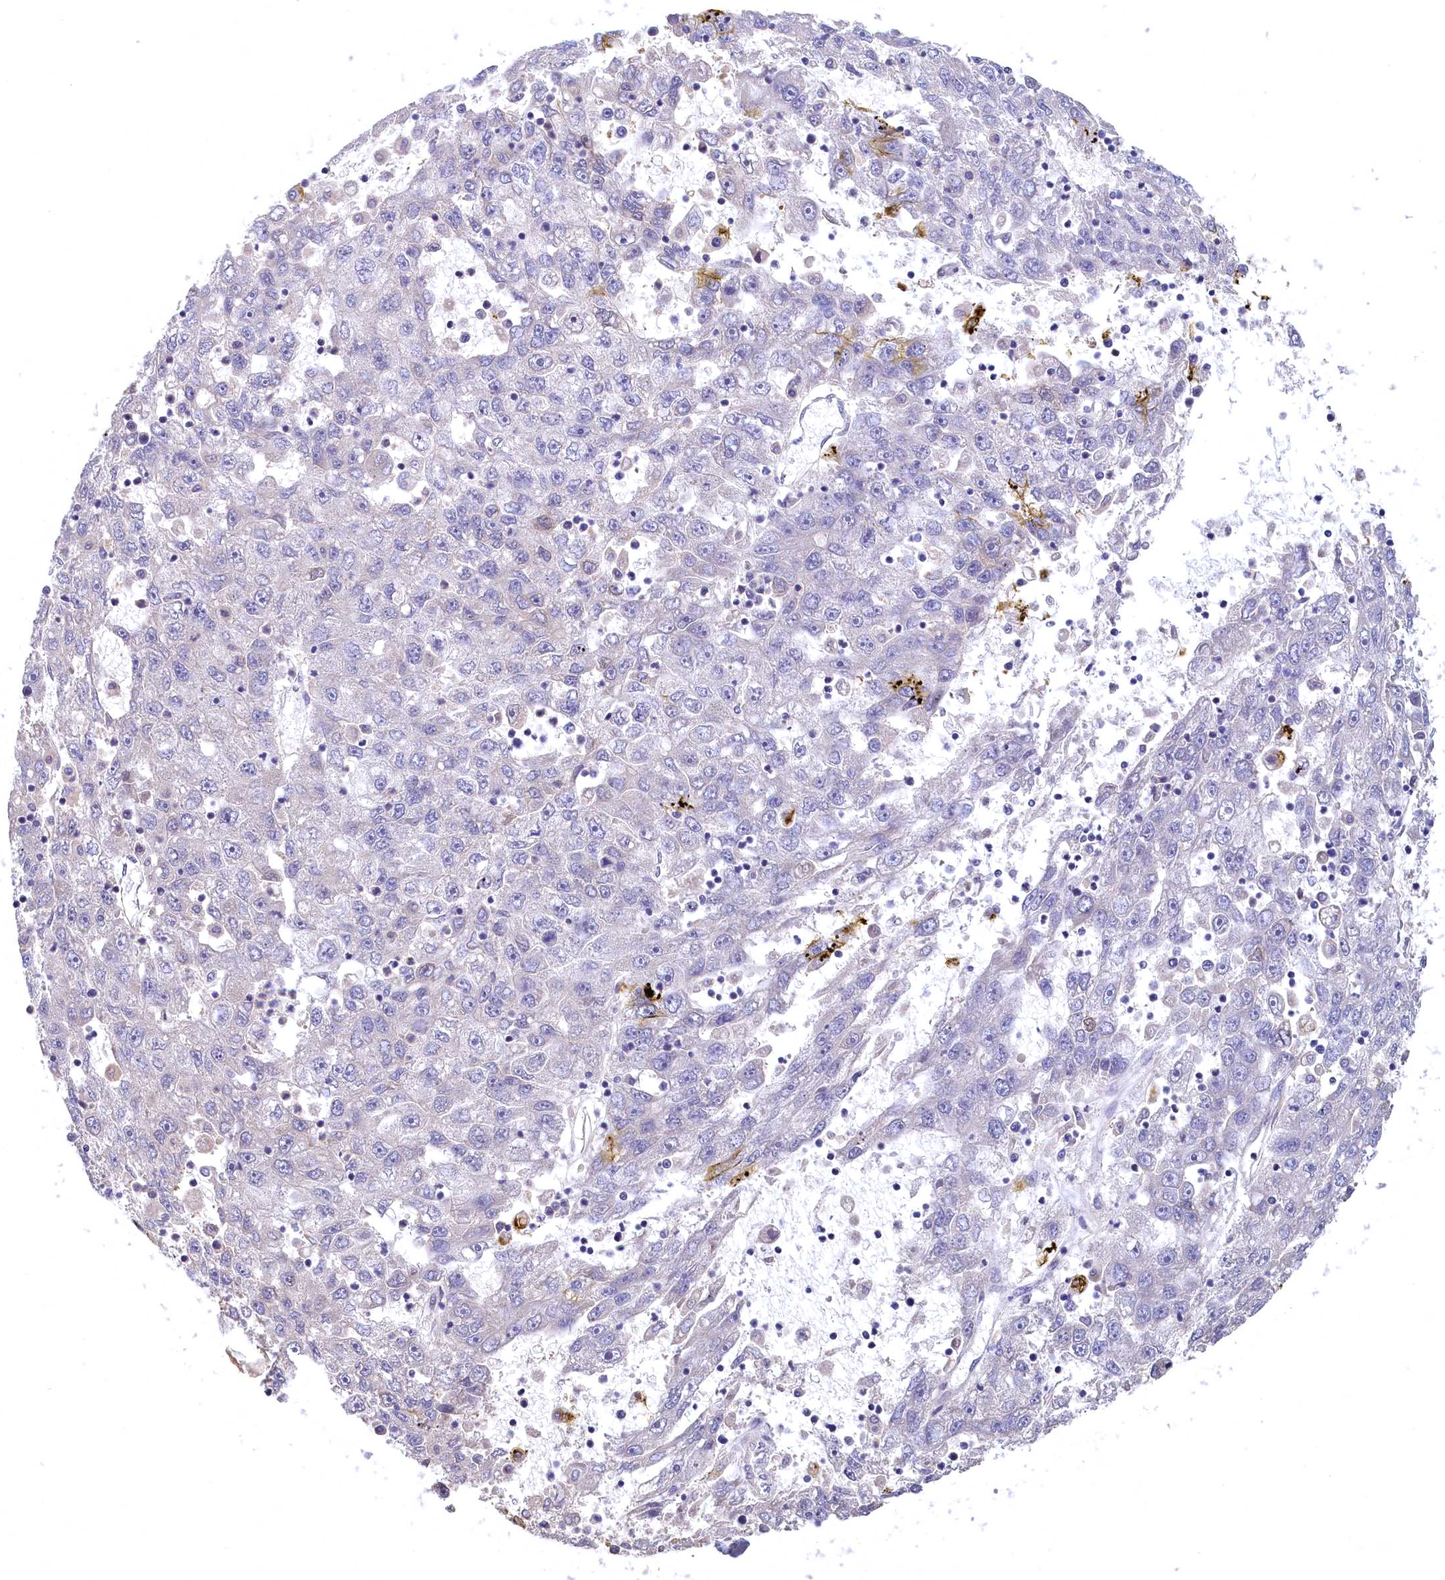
{"staining": {"intensity": "negative", "quantity": "none", "location": "none"}, "tissue": "liver cancer", "cell_type": "Tumor cells", "image_type": "cancer", "snomed": [{"axis": "morphology", "description": "Carcinoma, Hepatocellular, NOS"}, {"axis": "topography", "description": "Liver"}], "caption": "This is an immunohistochemistry image of human hepatocellular carcinoma (liver). There is no expression in tumor cells.", "gene": "C11orf54", "patient": {"sex": "male", "age": 49}}